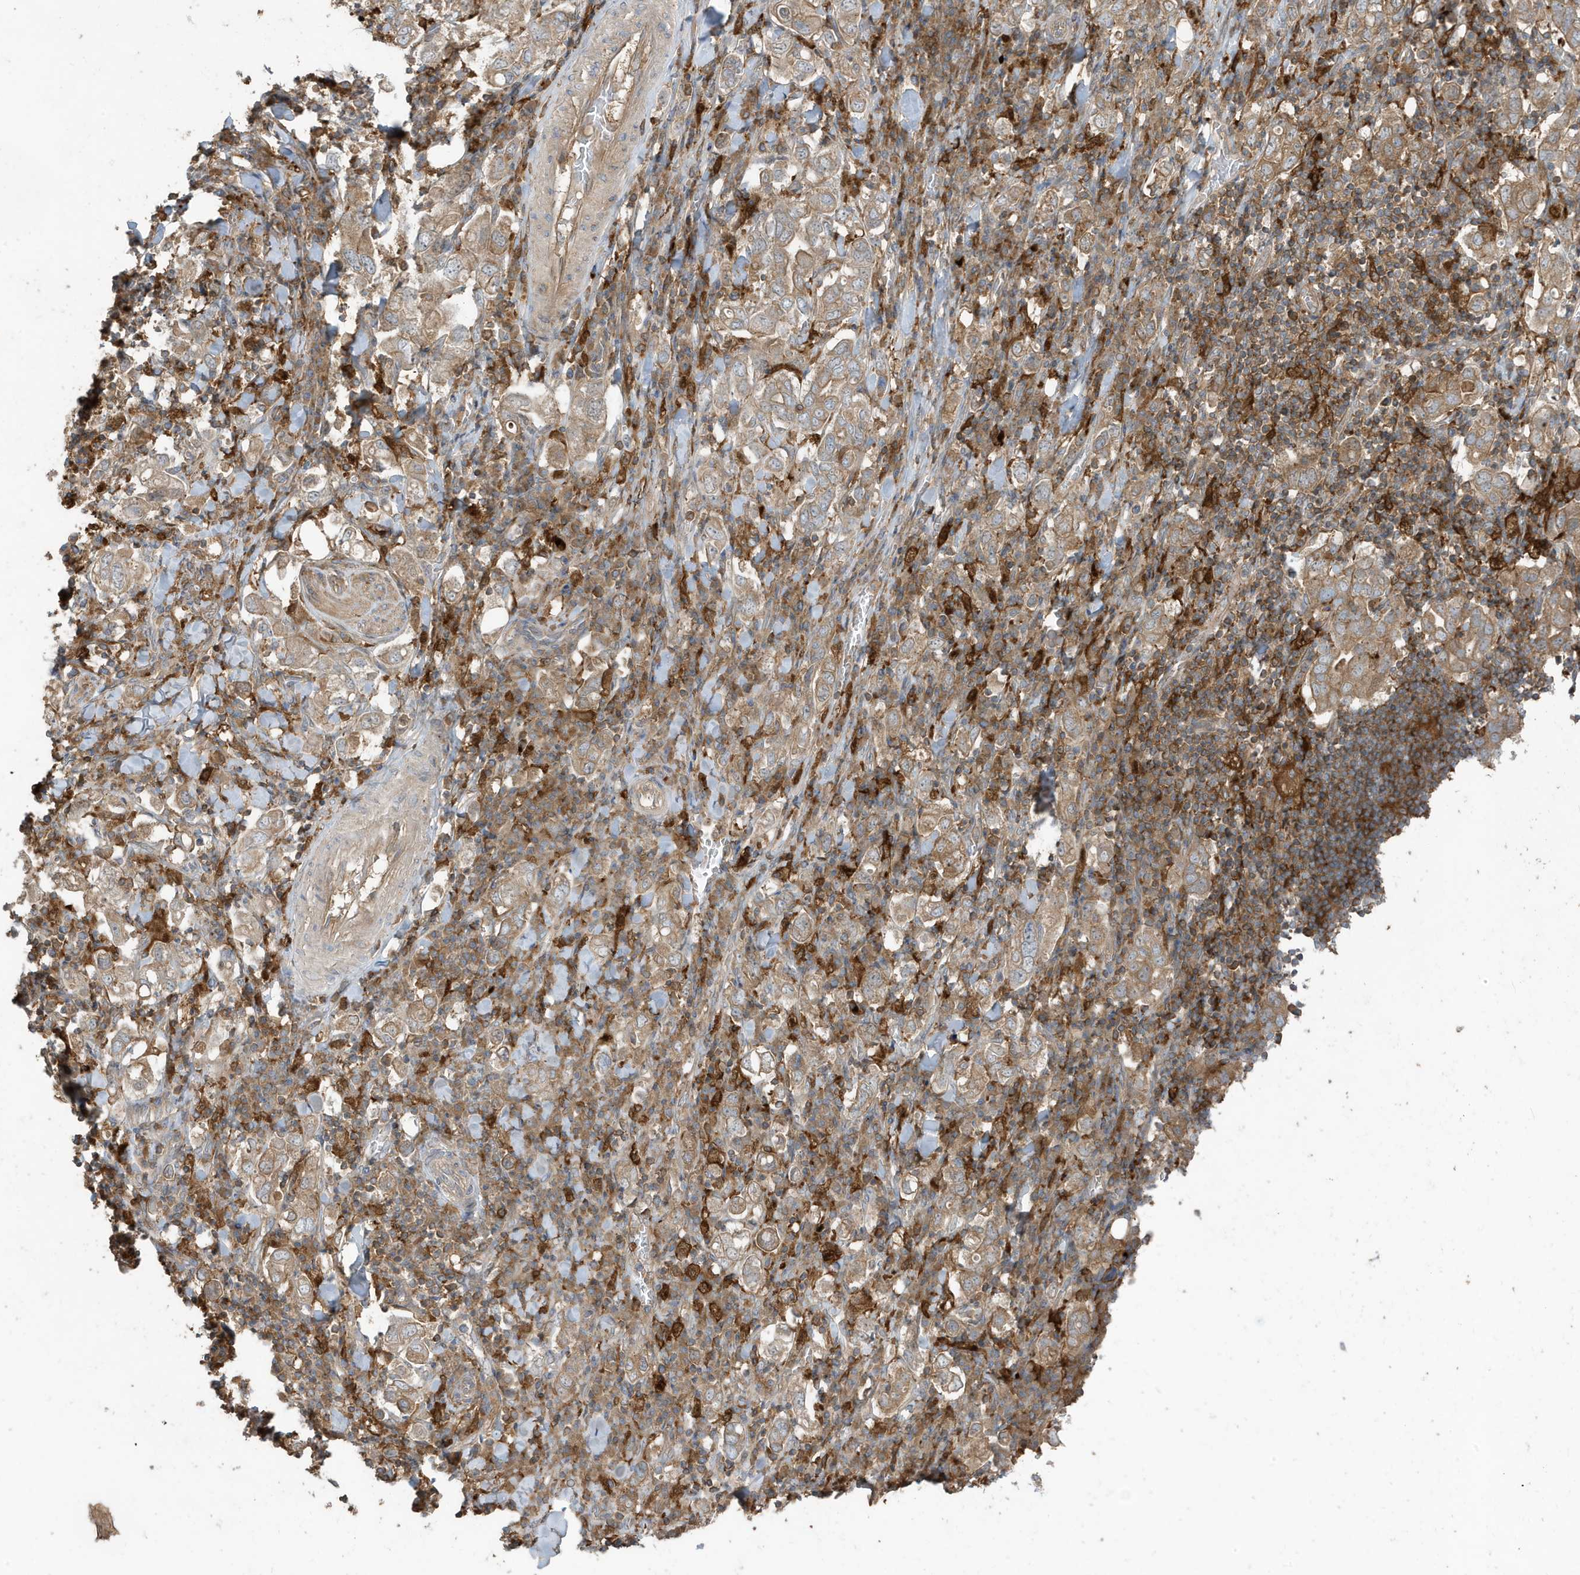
{"staining": {"intensity": "moderate", "quantity": ">75%", "location": "cytoplasmic/membranous"}, "tissue": "stomach cancer", "cell_type": "Tumor cells", "image_type": "cancer", "snomed": [{"axis": "morphology", "description": "Adenocarcinoma, NOS"}, {"axis": "topography", "description": "Stomach, upper"}], "caption": "An immunohistochemistry (IHC) image of tumor tissue is shown. Protein staining in brown labels moderate cytoplasmic/membranous positivity in stomach cancer within tumor cells.", "gene": "ABTB1", "patient": {"sex": "male", "age": 62}}